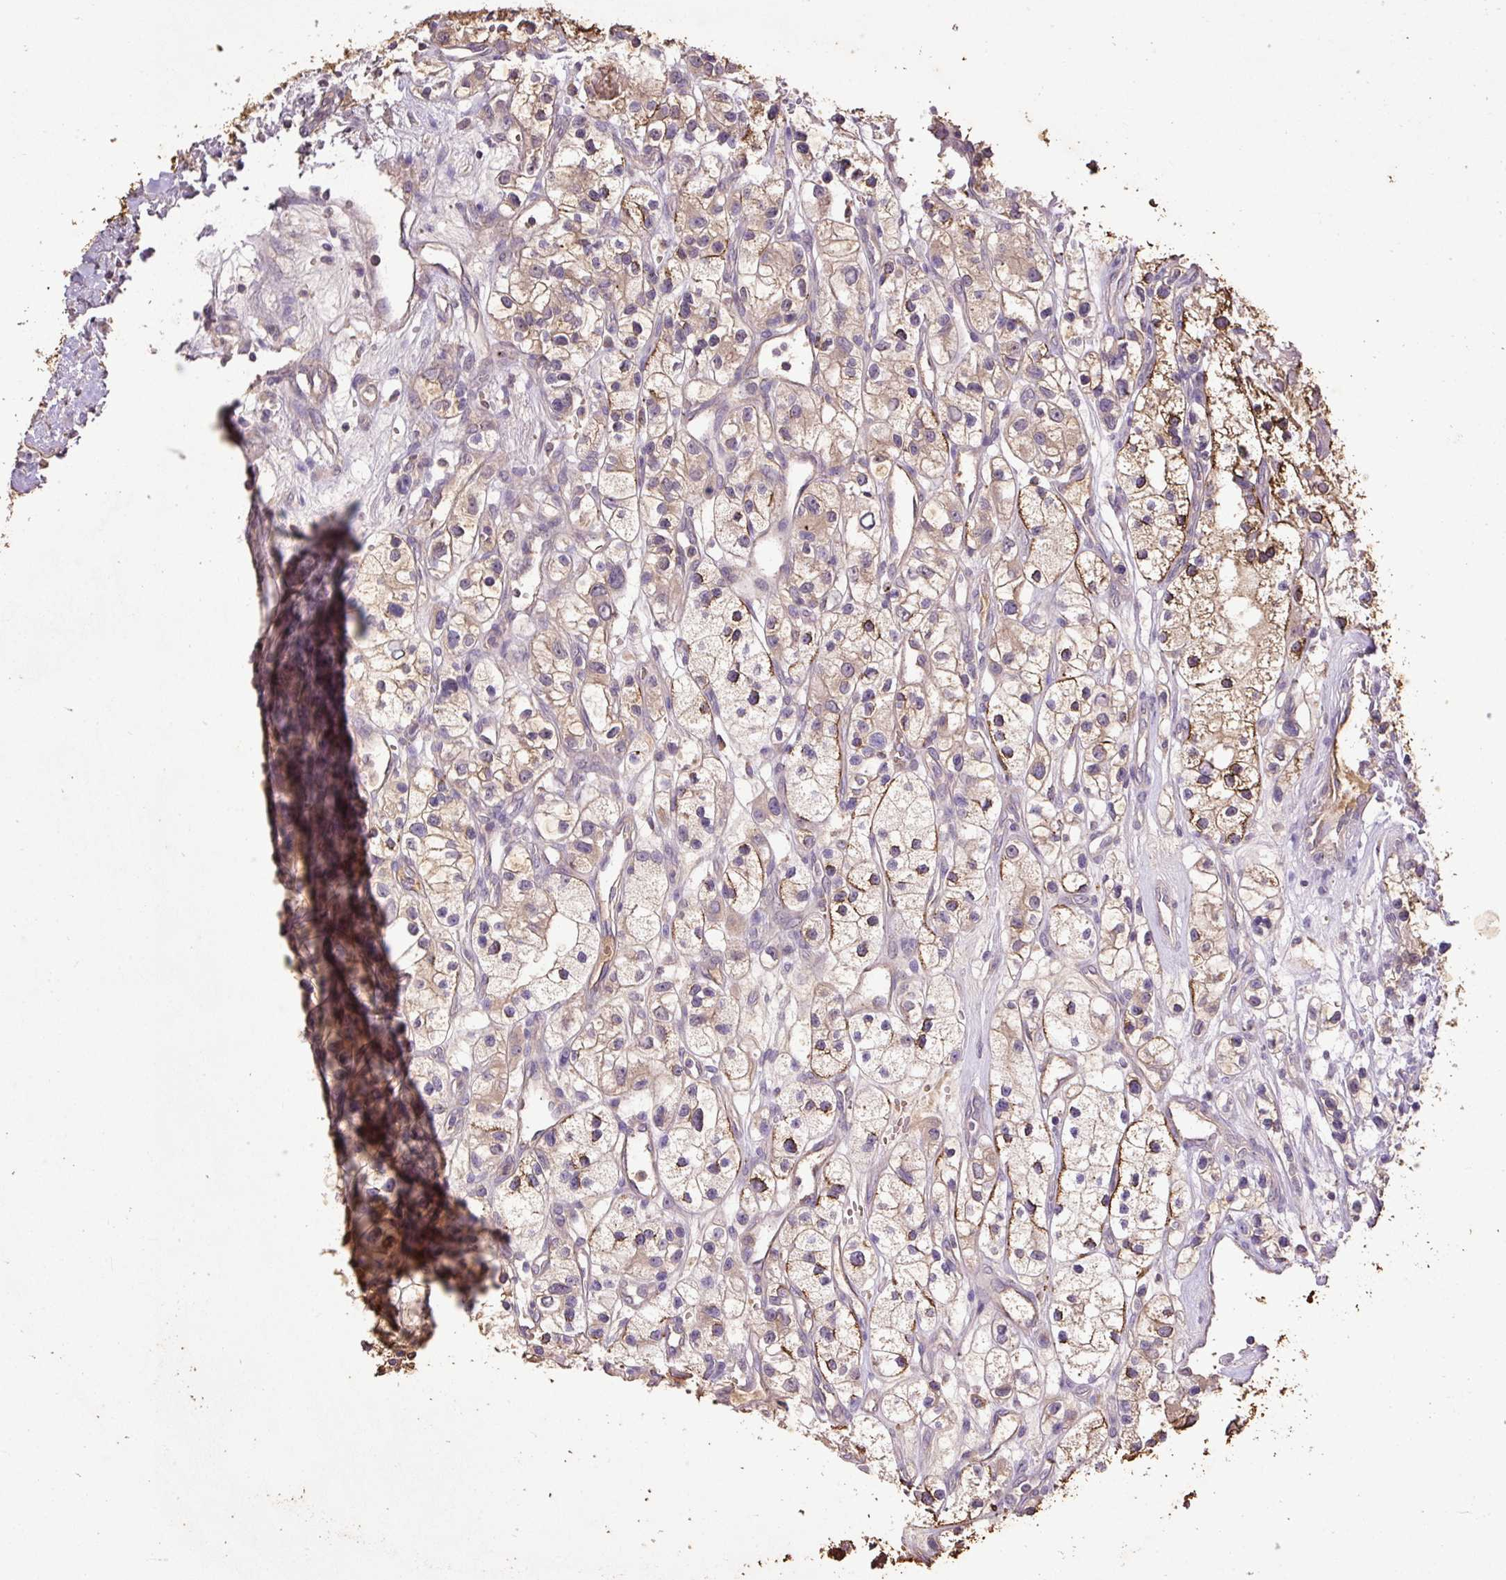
{"staining": {"intensity": "weak", "quantity": ">75%", "location": "cytoplasmic/membranous"}, "tissue": "renal cancer", "cell_type": "Tumor cells", "image_type": "cancer", "snomed": [{"axis": "morphology", "description": "Adenocarcinoma, NOS"}, {"axis": "topography", "description": "Kidney"}], "caption": "Immunohistochemistry staining of renal adenocarcinoma, which displays low levels of weak cytoplasmic/membranous staining in about >75% of tumor cells indicating weak cytoplasmic/membranous protein staining. The staining was performed using DAB (3,3'-diaminobenzidine) (brown) for protein detection and nuclei were counterstained in hematoxylin (blue).", "gene": "LRTM2", "patient": {"sex": "female", "age": 57}}